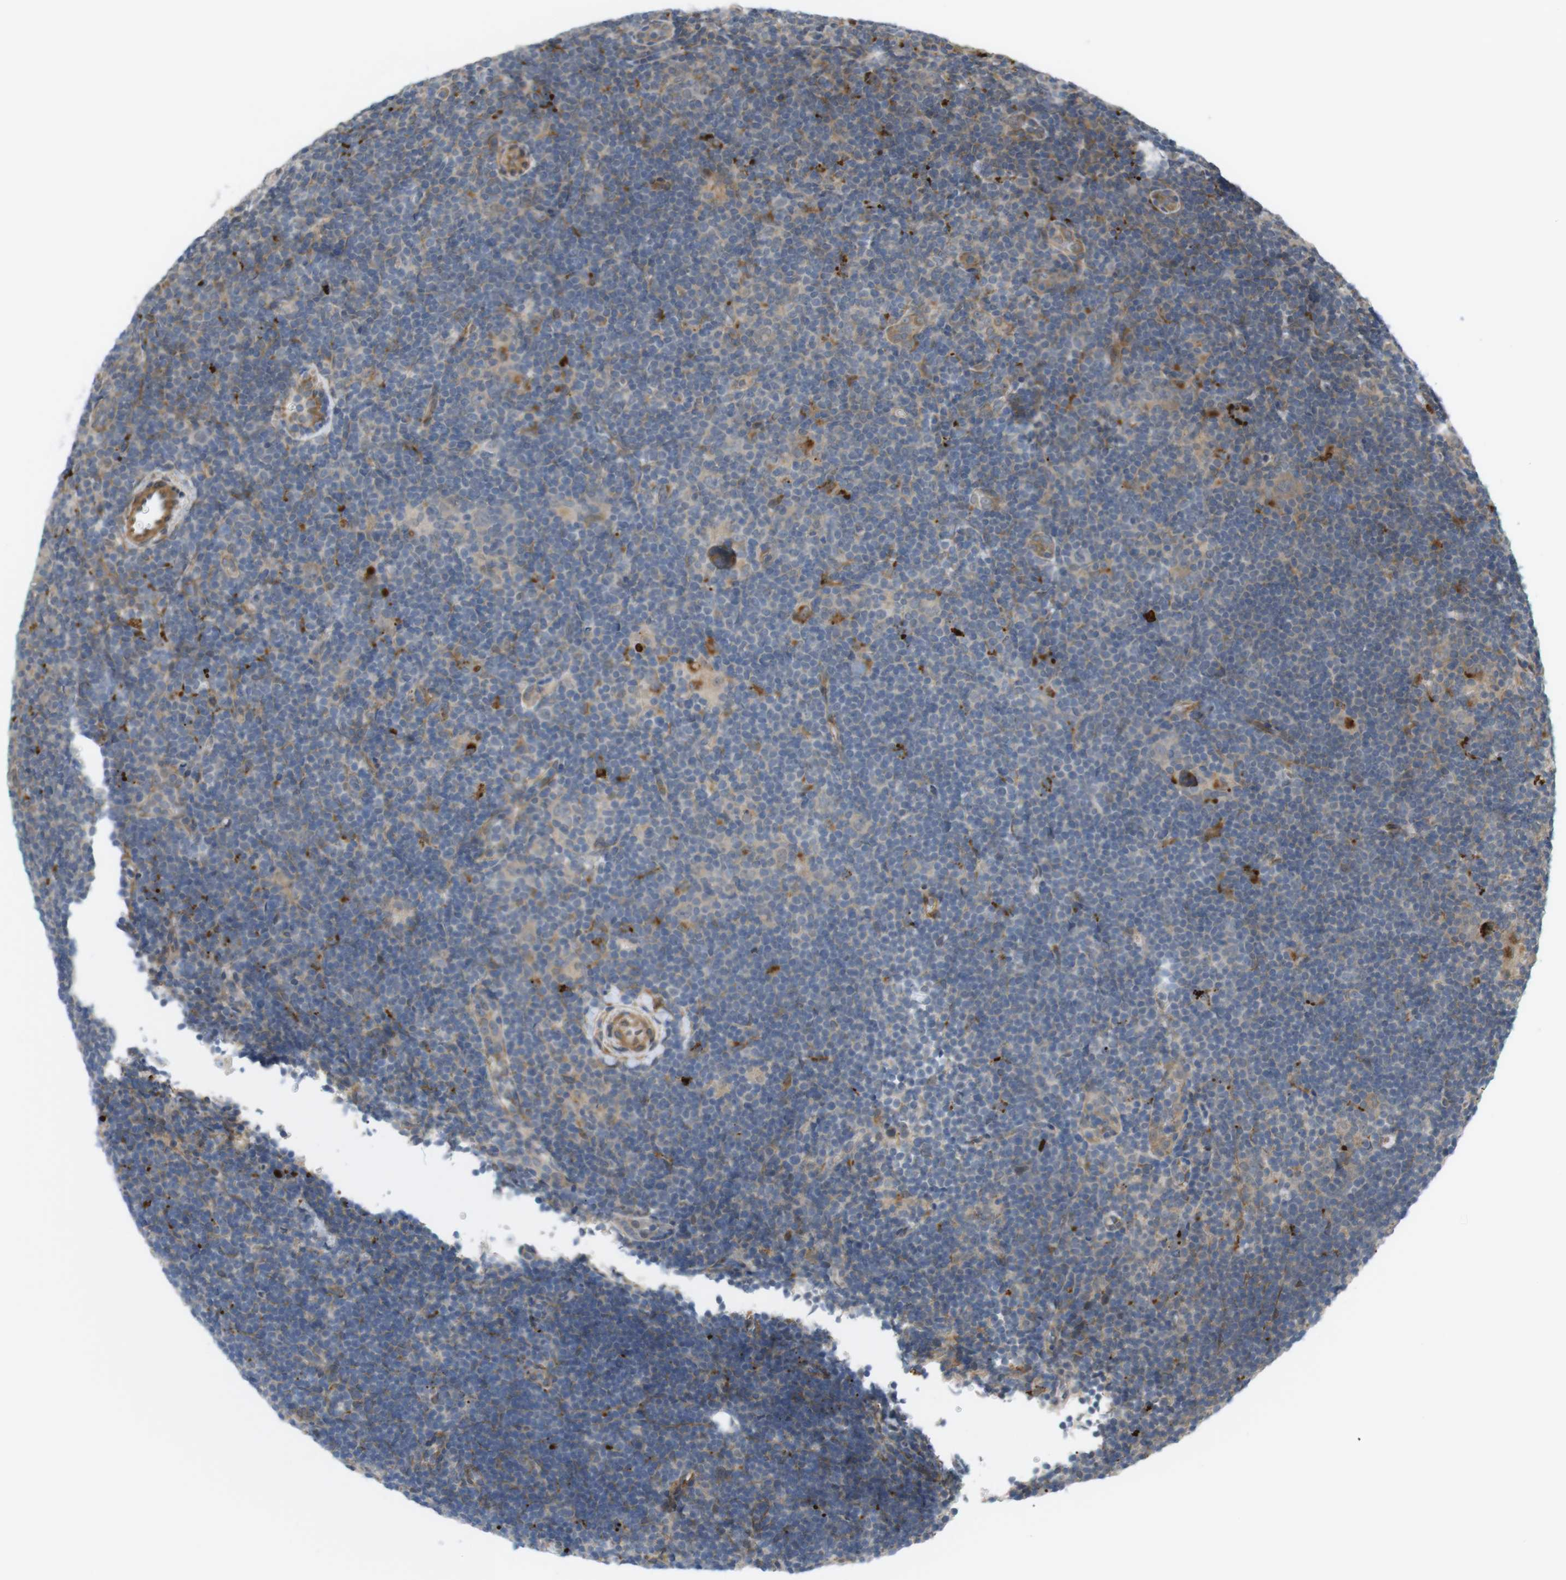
{"staining": {"intensity": "weak", "quantity": ">75%", "location": "cytoplasmic/membranous"}, "tissue": "lymphoma", "cell_type": "Tumor cells", "image_type": "cancer", "snomed": [{"axis": "morphology", "description": "Hodgkin's disease, NOS"}, {"axis": "topography", "description": "Lymph node"}], "caption": "A low amount of weak cytoplasmic/membranous staining is appreciated in approximately >75% of tumor cells in lymphoma tissue.", "gene": "KANK2", "patient": {"sex": "female", "age": 57}}